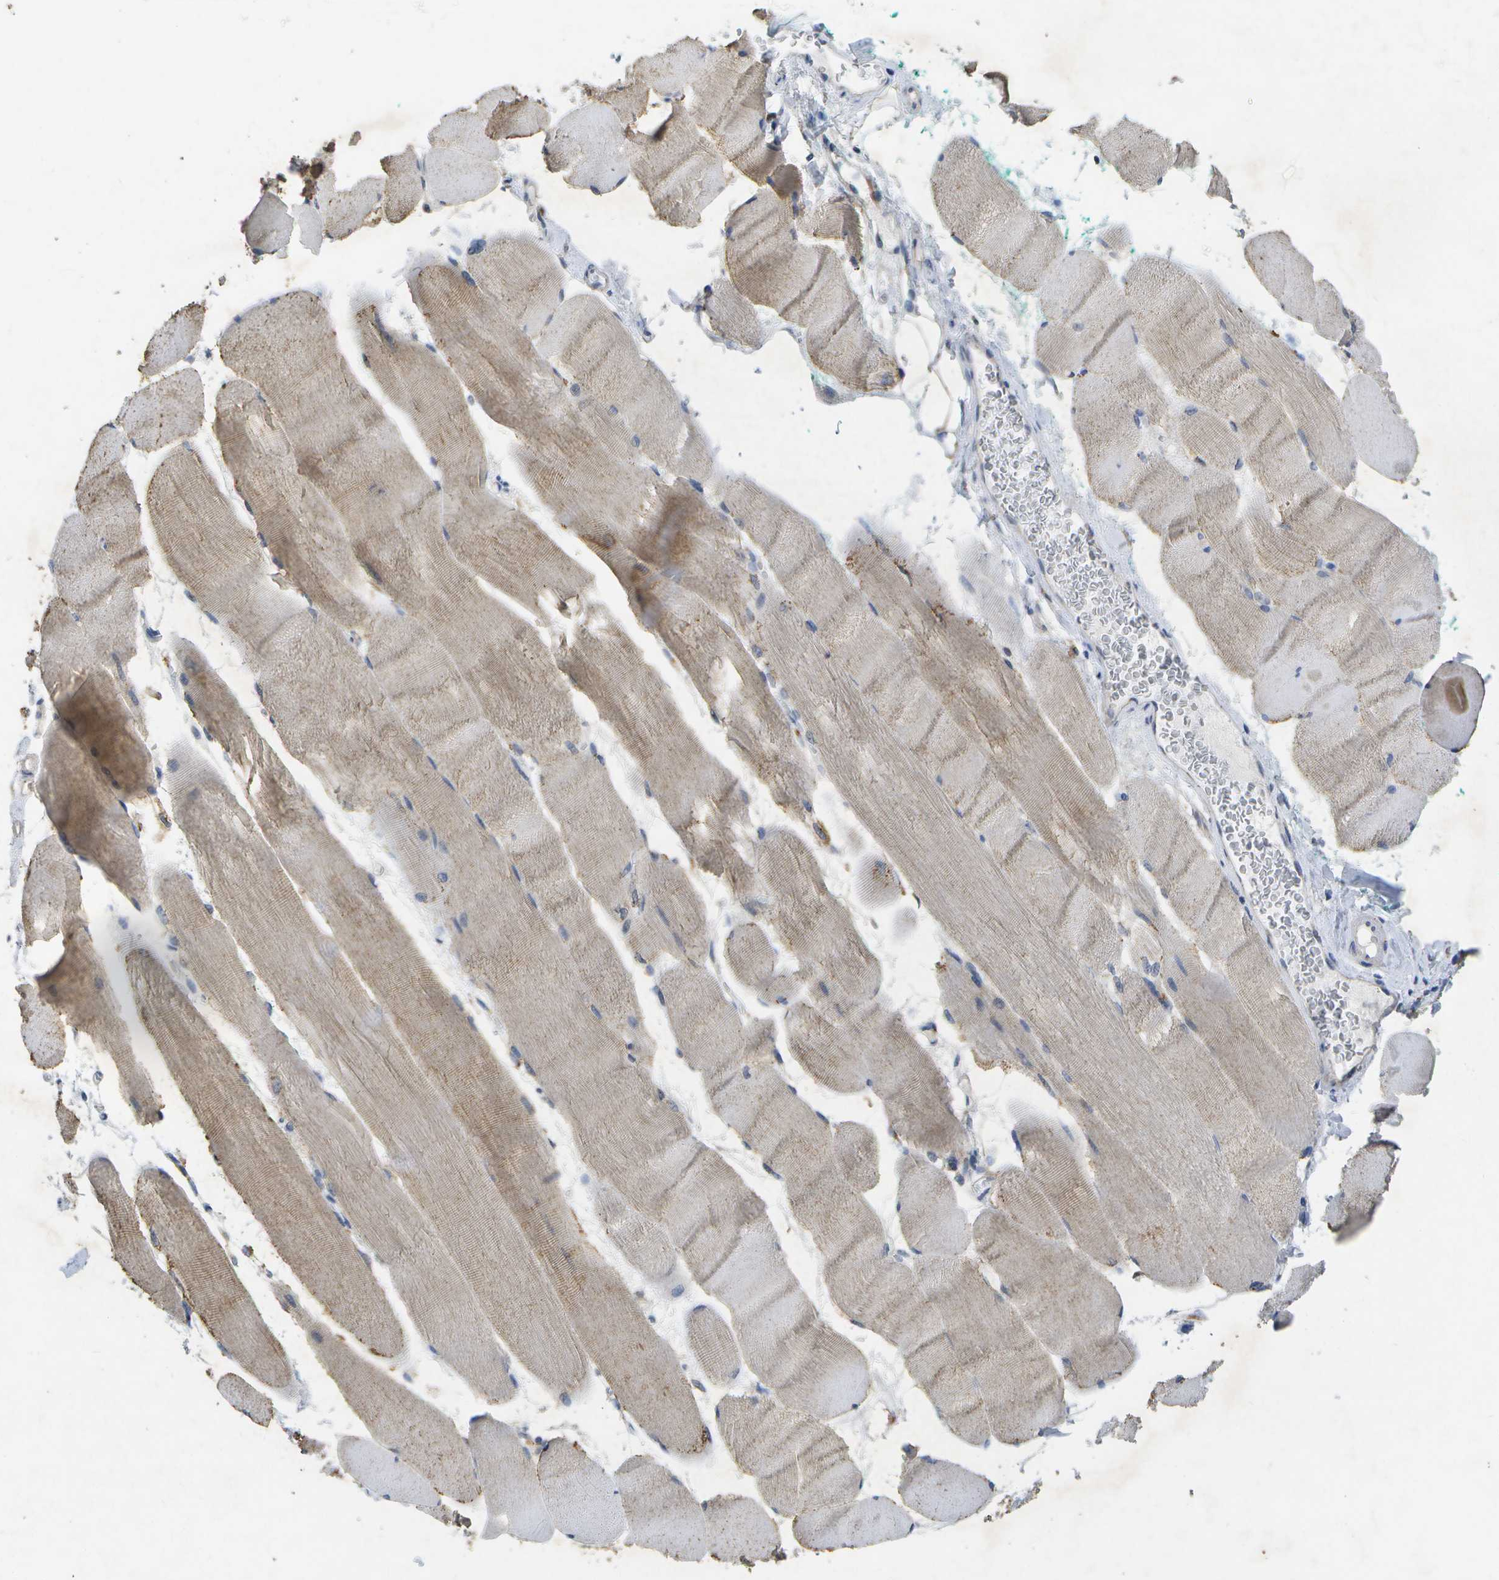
{"staining": {"intensity": "weak", "quantity": "25%-75%", "location": "cytoplasmic/membranous"}, "tissue": "skeletal muscle", "cell_type": "Myocytes", "image_type": "normal", "snomed": [{"axis": "morphology", "description": "Normal tissue, NOS"}, {"axis": "morphology", "description": "Squamous cell carcinoma, NOS"}, {"axis": "topography", "description": "Skeletal muscle"}], "caption": "High-power microscopy captured an IHC histopathology image of unremarkable skeletal muscle, revealing weak cytoplasmic/membranous positivity in approximately 25%-75% of myocytes.", "gene": "KDELR1", "patient": {"sex": "male", "age": 51}}